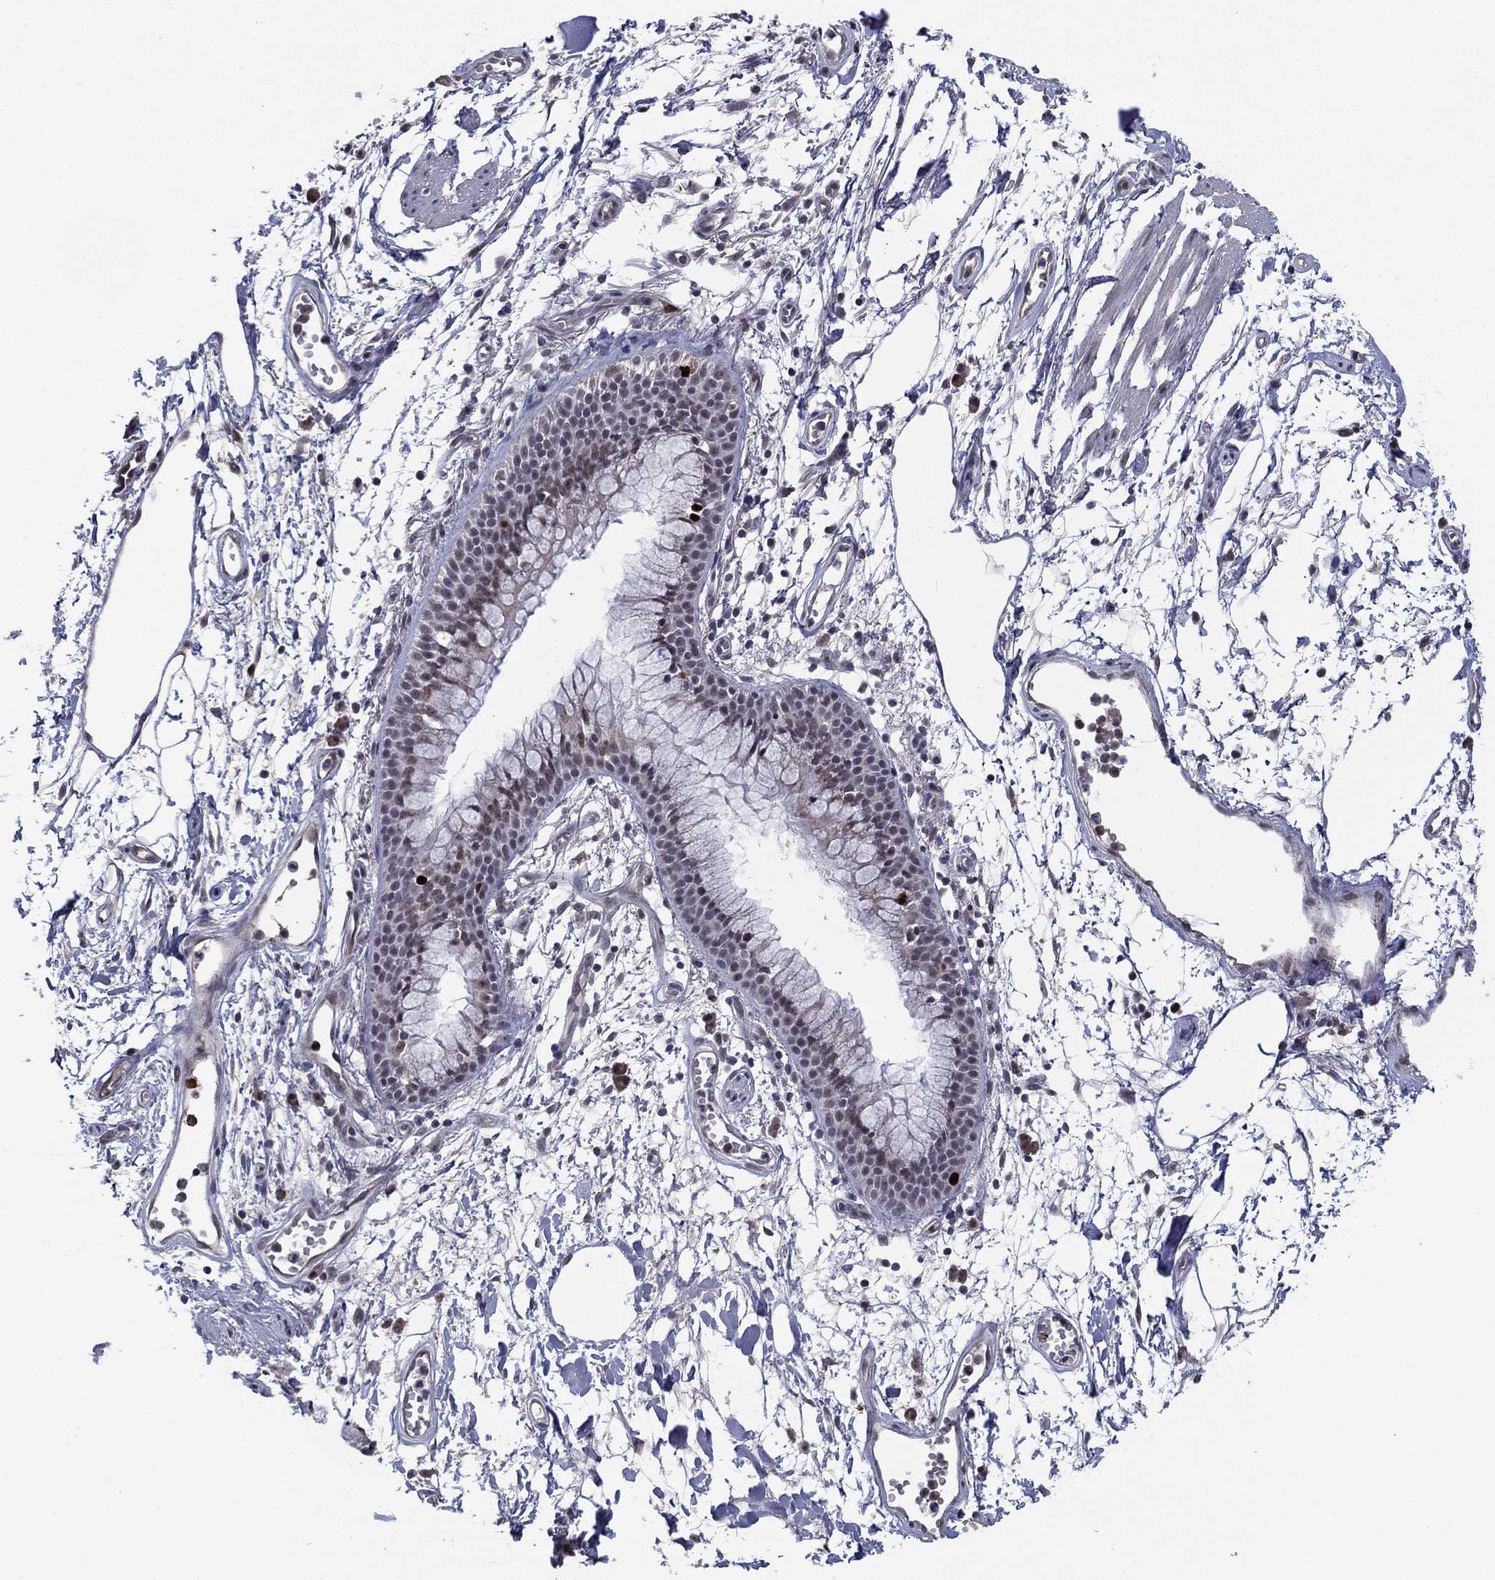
{"staining": {"intensity": "negative", "quantity": "none", "location": "none"}, "tissue": "adipose tissue", "cell_type": "Adipocytes", "image_type": "normal", "snomed": [{"axis": "morphology", "description": "Normal tissue, NOS"}, {"axis": "morphology", "description": "Squamous cell carcinoma, NOS"}, {"axis": "topography", "description": "Cartilage tissue"}, {"axis": "topography", "description": "Lung"}], "caption": "Human adipose tissue stained for a protein using immunohistochemistry (IHC) exhibits no positivity in adipocytes.", "gene": "CDCA5", "patient": {"sex": "male", "age": 66}}